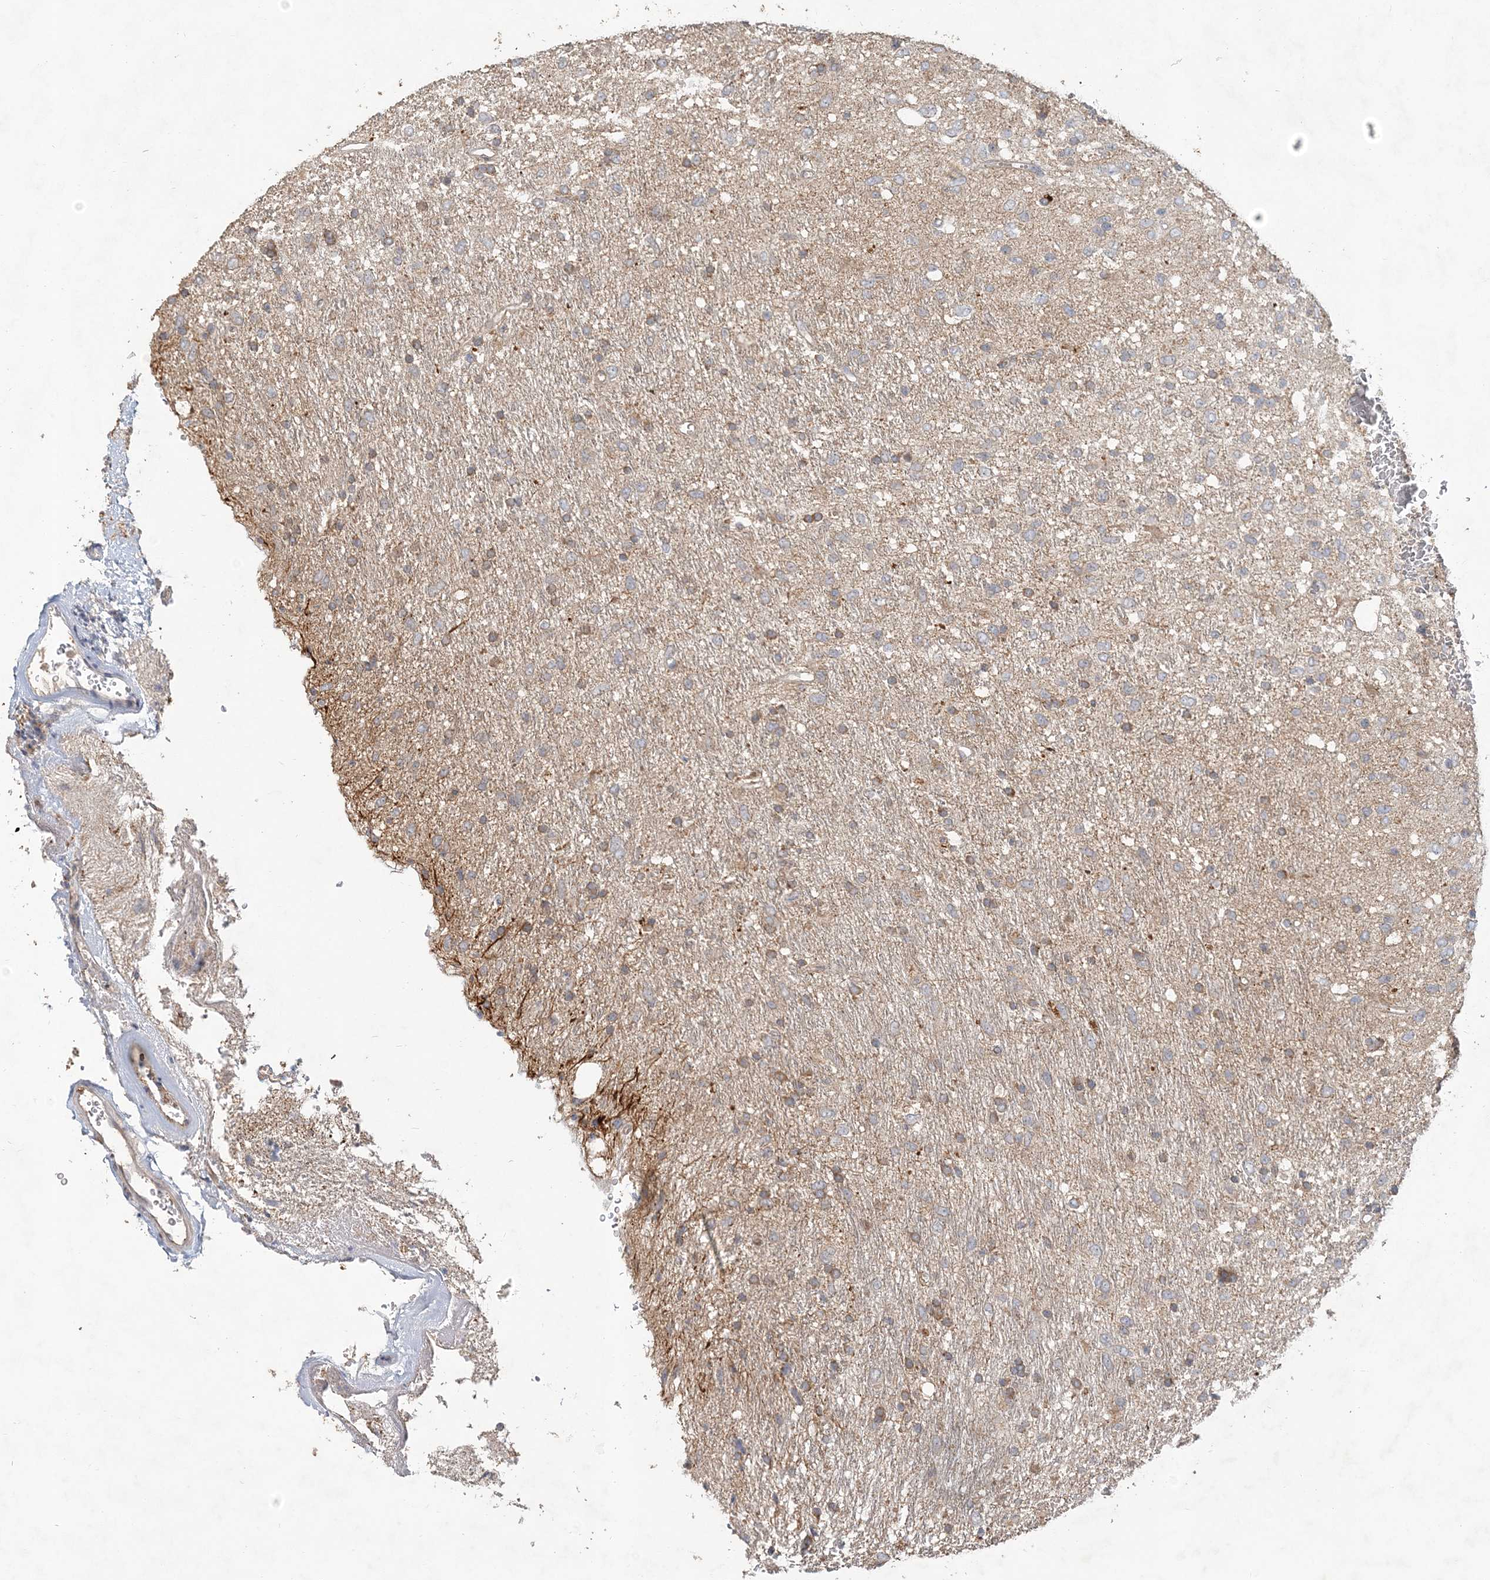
{"staining": {"intensity": "moderate", "quantity": "<25%", "location": "cytoplasmic/membranous"}, "tissue": "glioma", "cell_type": "Tumor cells", "image_type": "cancer", "snomed": [{"axis": "morphology", "description": "Glioma, malignant, Low grade"}, {"axis": "topography", "description": "Brain"}], "caption": "Immunohistochemical staining of glioma exhibits low levels of moderate cytoplasmic/membranous positivity in about <25% of tumor cells.", "gene": "RAB14", "patient": {"sex": "male", "age": 77}}